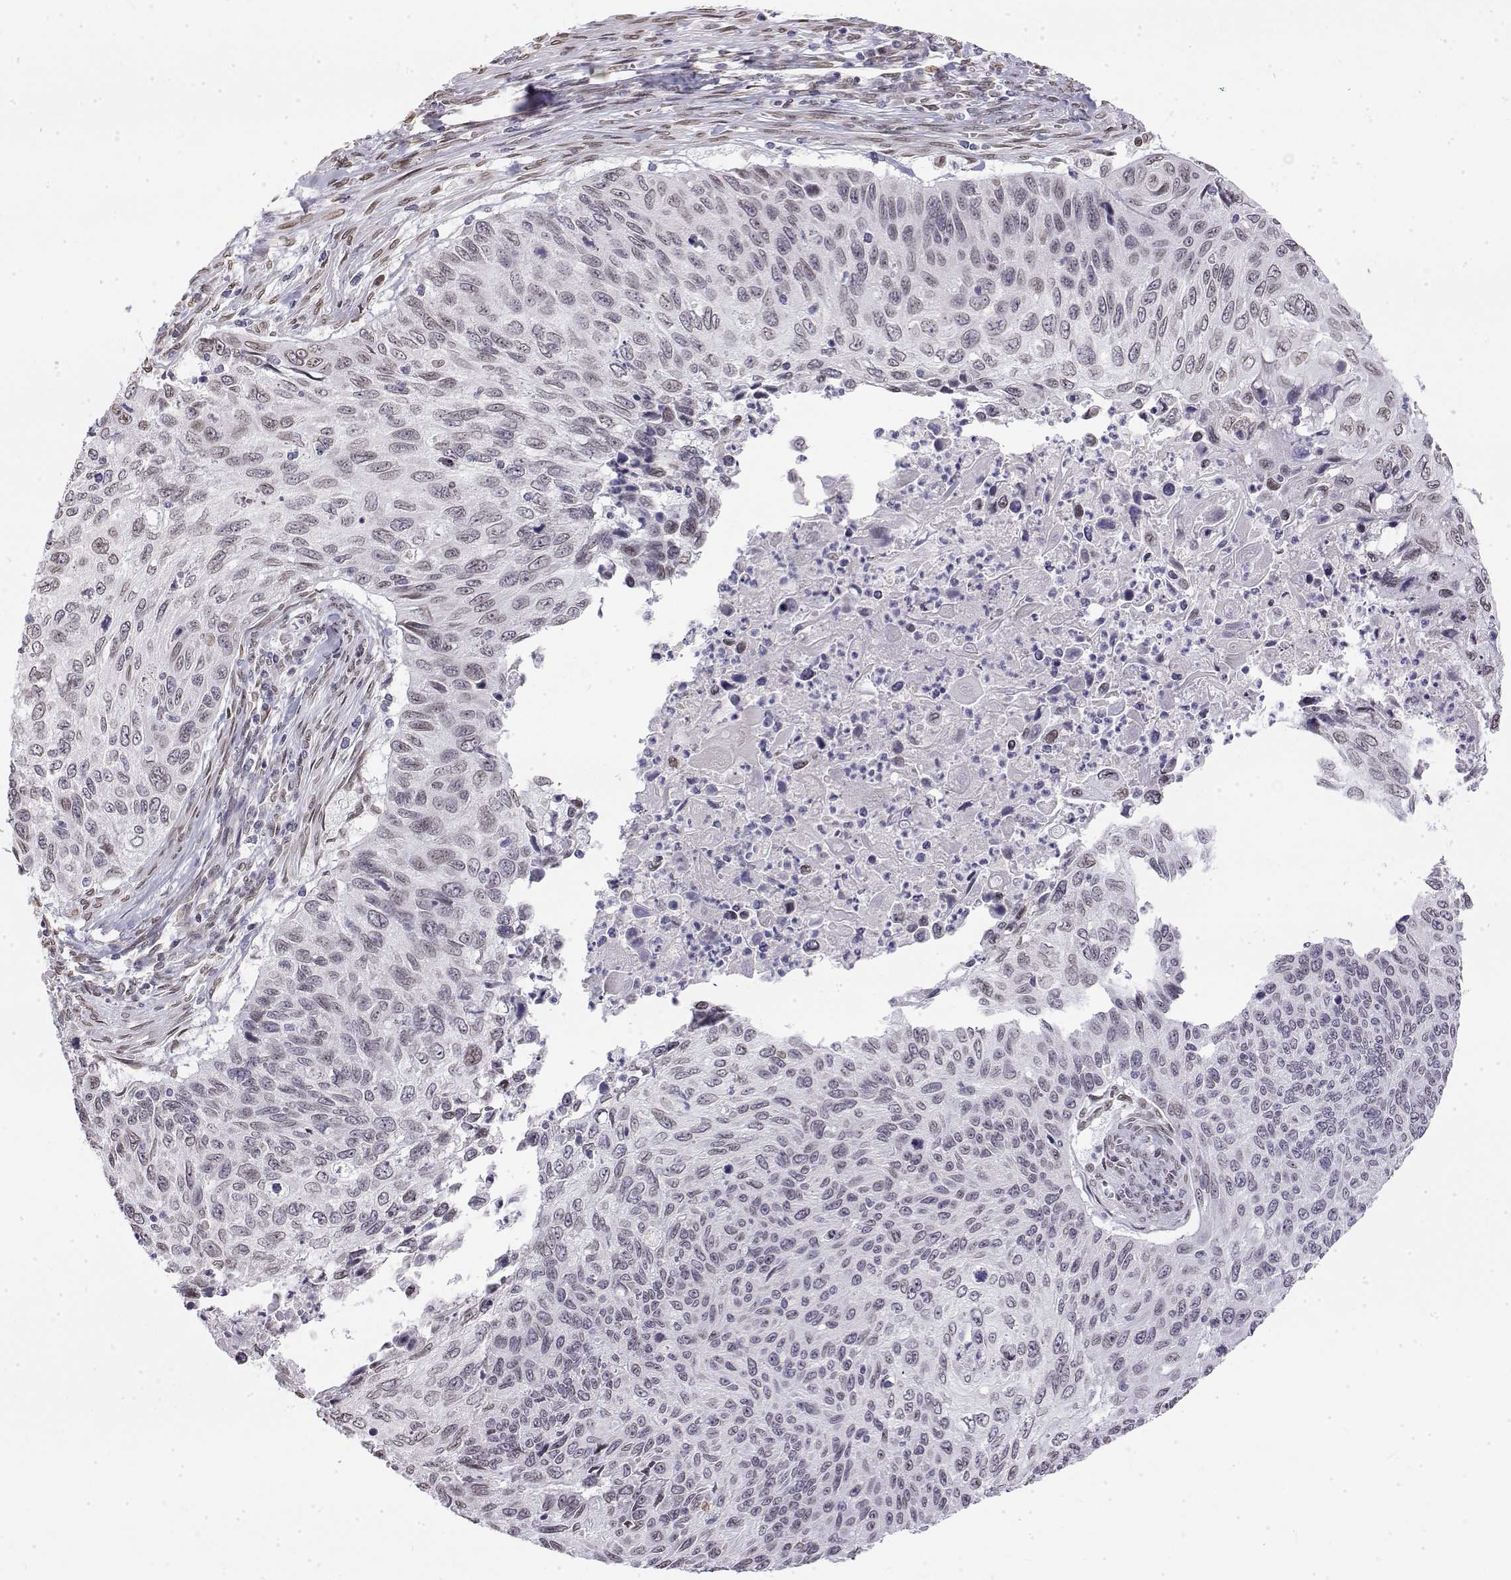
{"staining": {"intensity": "weak", "quantity": "<25%", "location": "nuclear"}, "tissue": "cervical cancer", "cell_type": "Tumor cells", "image_type": "cancer", "snomed": [{"axis": "morphology", "description": "Squamous cell carcinoma, NOS"}, {"axis": "topography", "description": "Cervix"}], "caption": "This is an immunohistochemistry micrograph of cervical cancer (squamous cell carcinoma). There is no staining in tumor cells.", "gene": "ZNF532", "patient": {"sex": "female", "age": 70}}